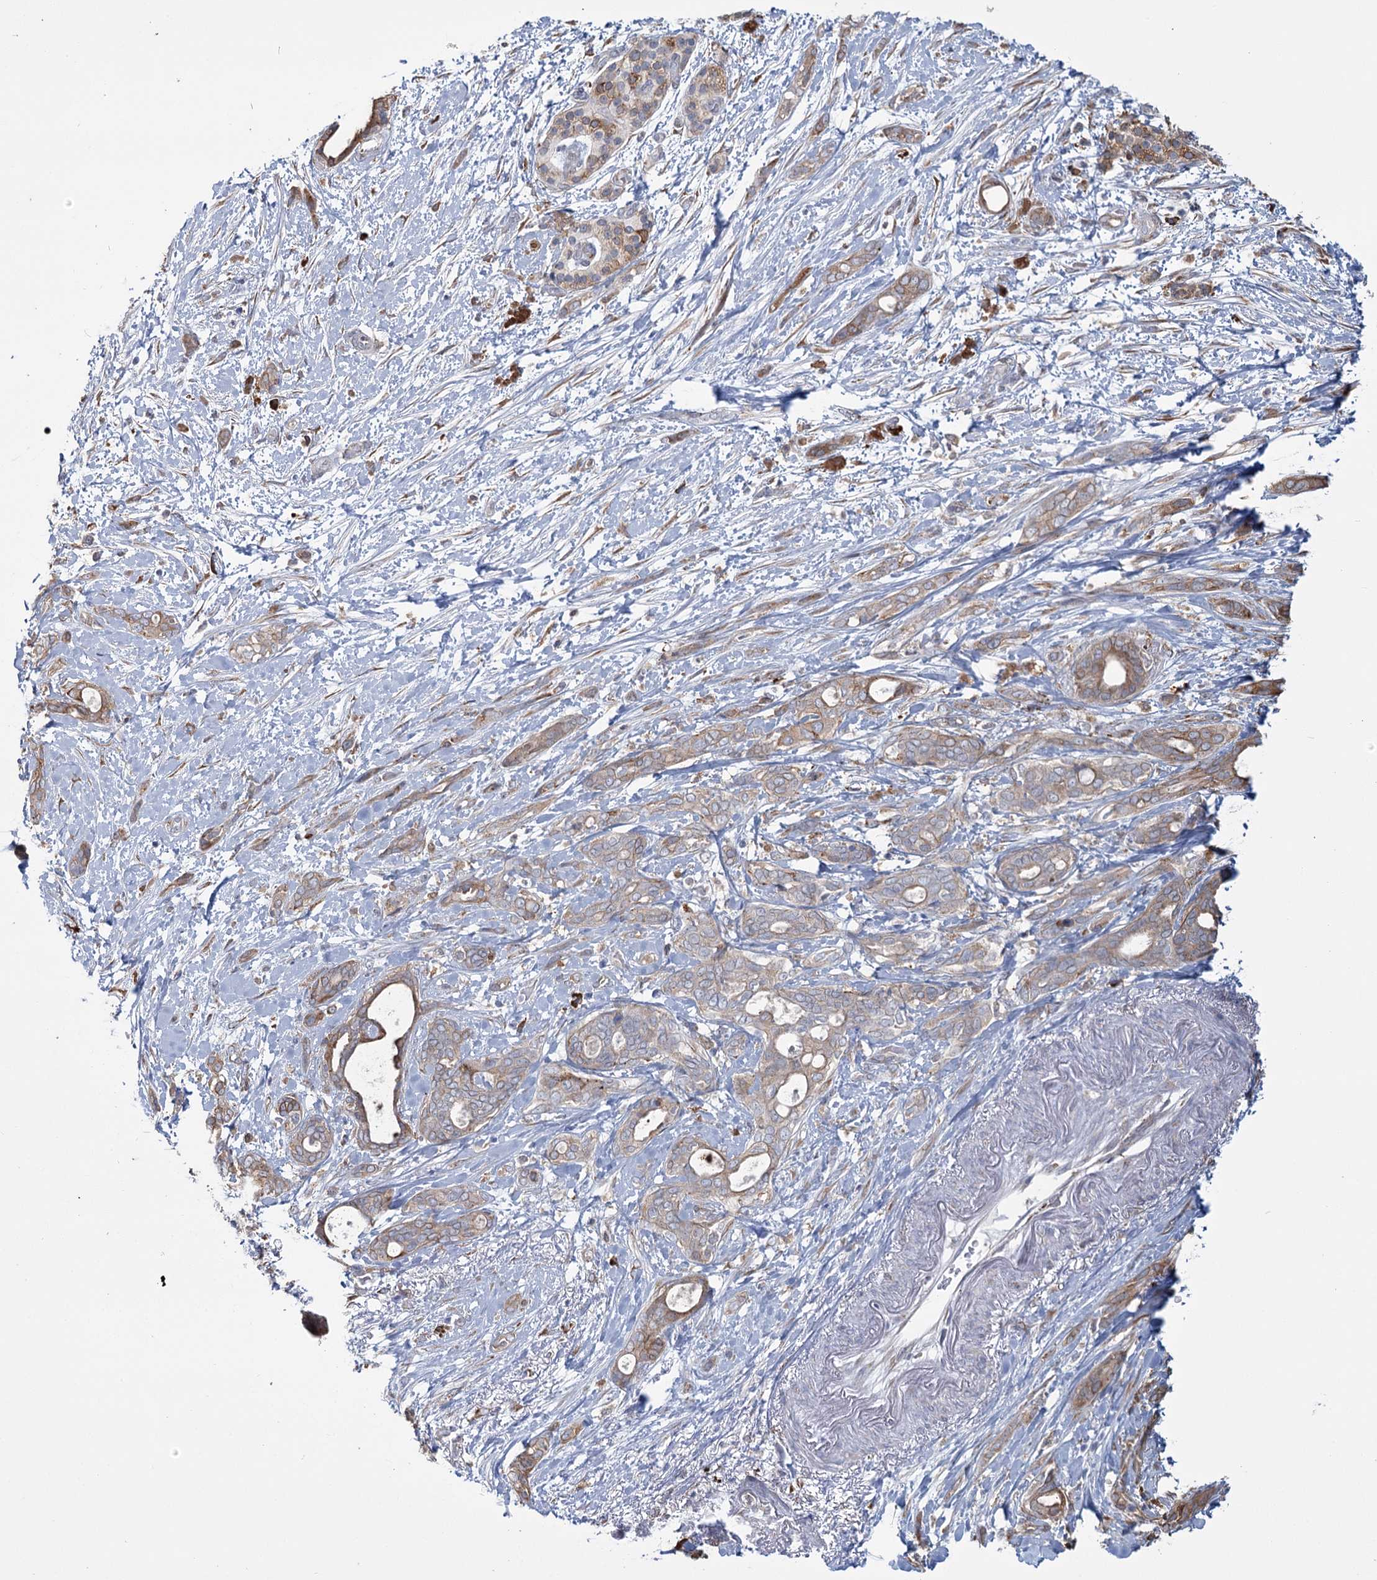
{"staining": {"intensity": "weak", "quantity": ">75%", "location": "cytoplasmic/membranous"}, "tissue": "pancreatic cancer", "cell_type": "Tumor cells", "image_type": "cancer", "snomed": [{"axis": "morphology", "description": "Normal tissue, NOS"}, {"axis": "morphology", "description": "Adenocarcinoma, NOS"}, {"axis": "topography", "description": "Pancreas"}, {"axis": "topography", "description": "Peripheral nerve tissue"}], "caption": "Immunohistochemistry (IHC) histopathology image of adenocarcinoma (pancreatic) stained for a protein (brown), which reveals low levels of weak cytoplasmic/membranous staining in about >75% of tumor cells.", "gene": "ZCCHC9", "patient": {"sex": "female", "age": 63}}